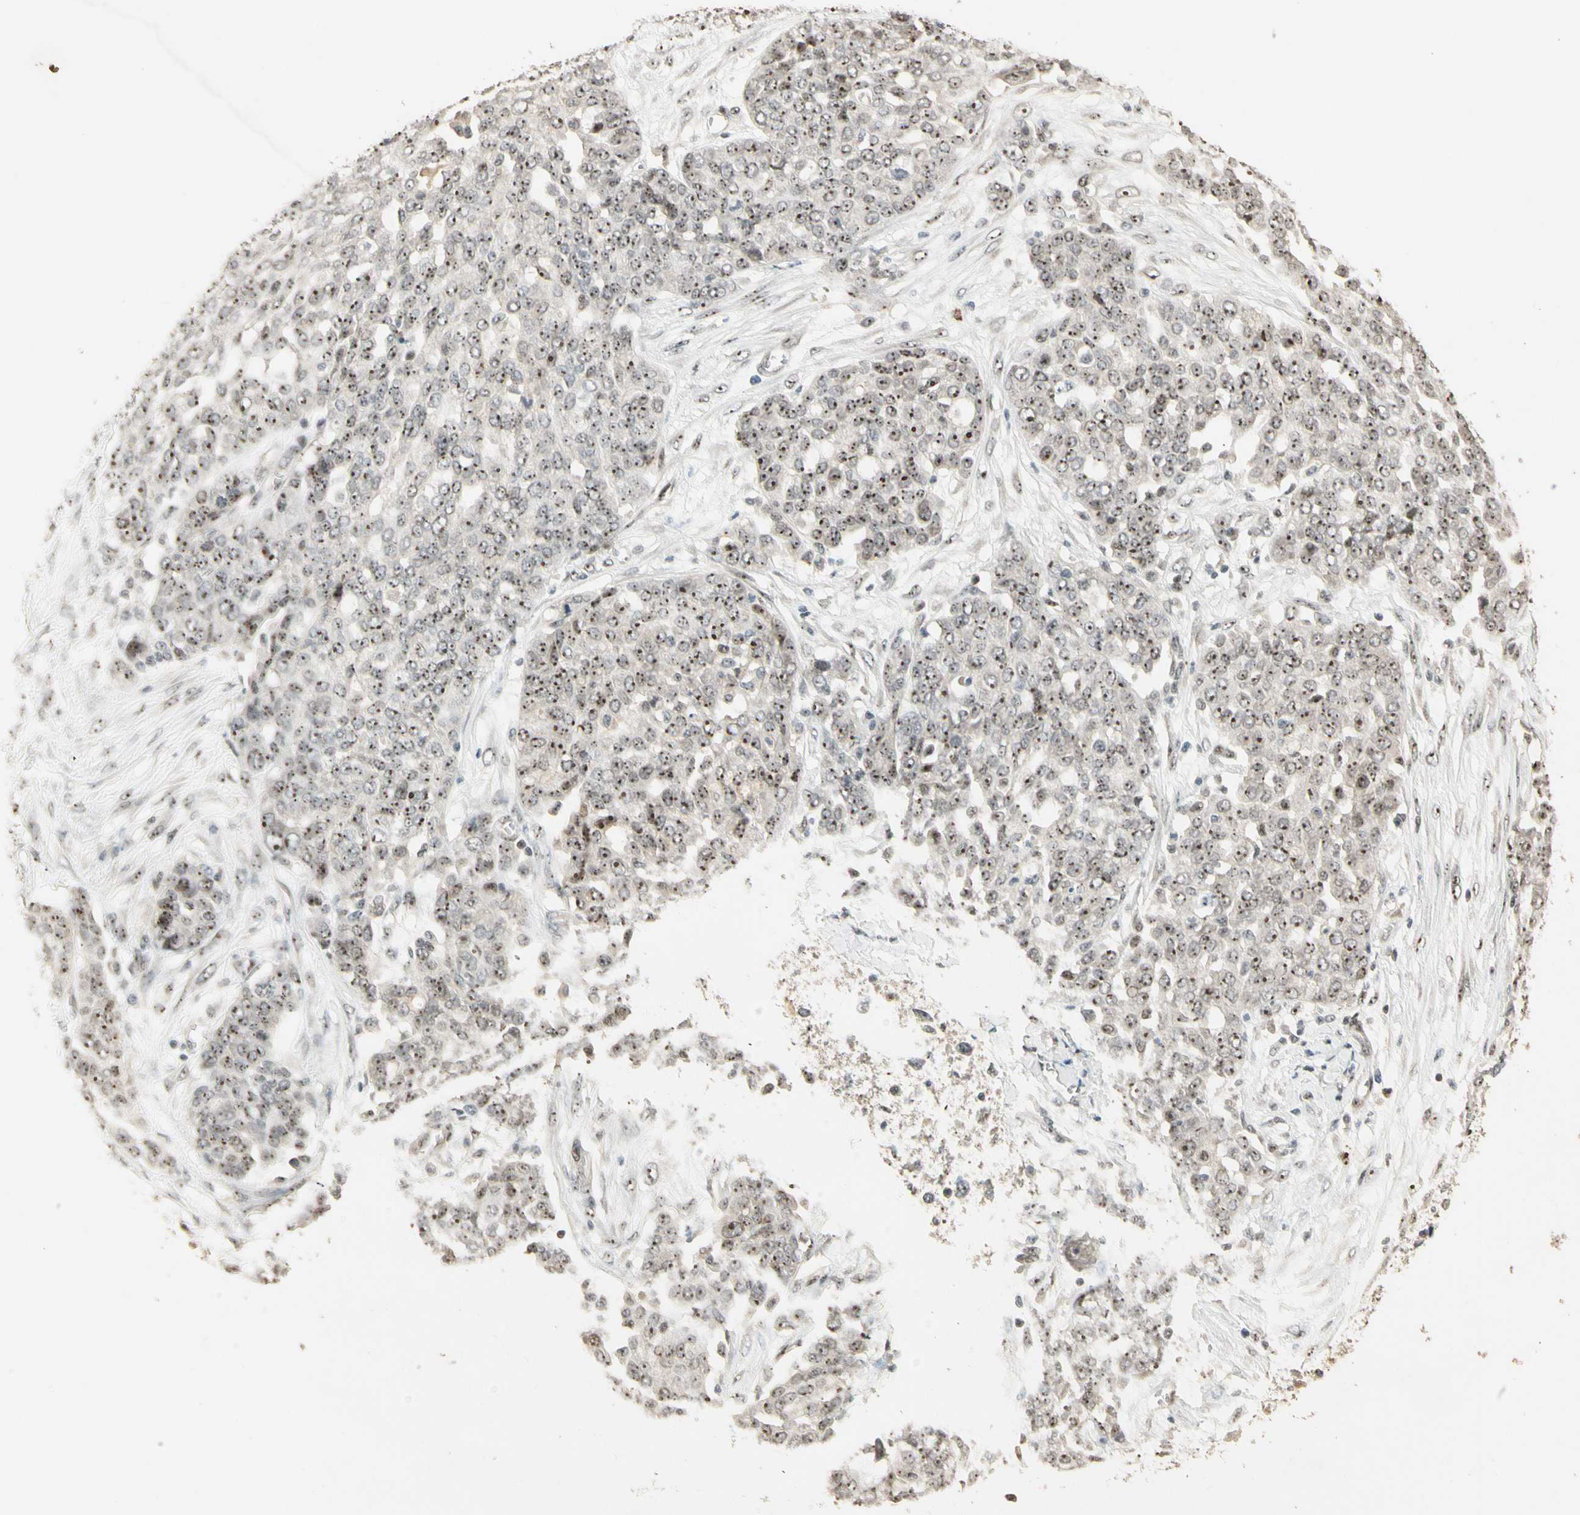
{"staining": {"intensity": "moderate", "quantity": ">75%", "location": "nuclear"}, "tissue": "ovarian cancer", "cell_type": "Tumor cells", "image_type": "cancer", "snomed": [{"axis": "morphology", "description": "Cystadenocarcinoma, serous, NOS"}, {"axis": "topography", "description": "Soft tissue"}, {"axis": "topography", "description": "Ovary"}], "caption": "Immunohistochemical staining of human ovarian cancer (serous cystadenocarcinoma) displays moderate nuclear protein positivity in approximately >75% of tumor cells.", "gene": "ETV4", "patient": {"sex": "female", "age": 57}}